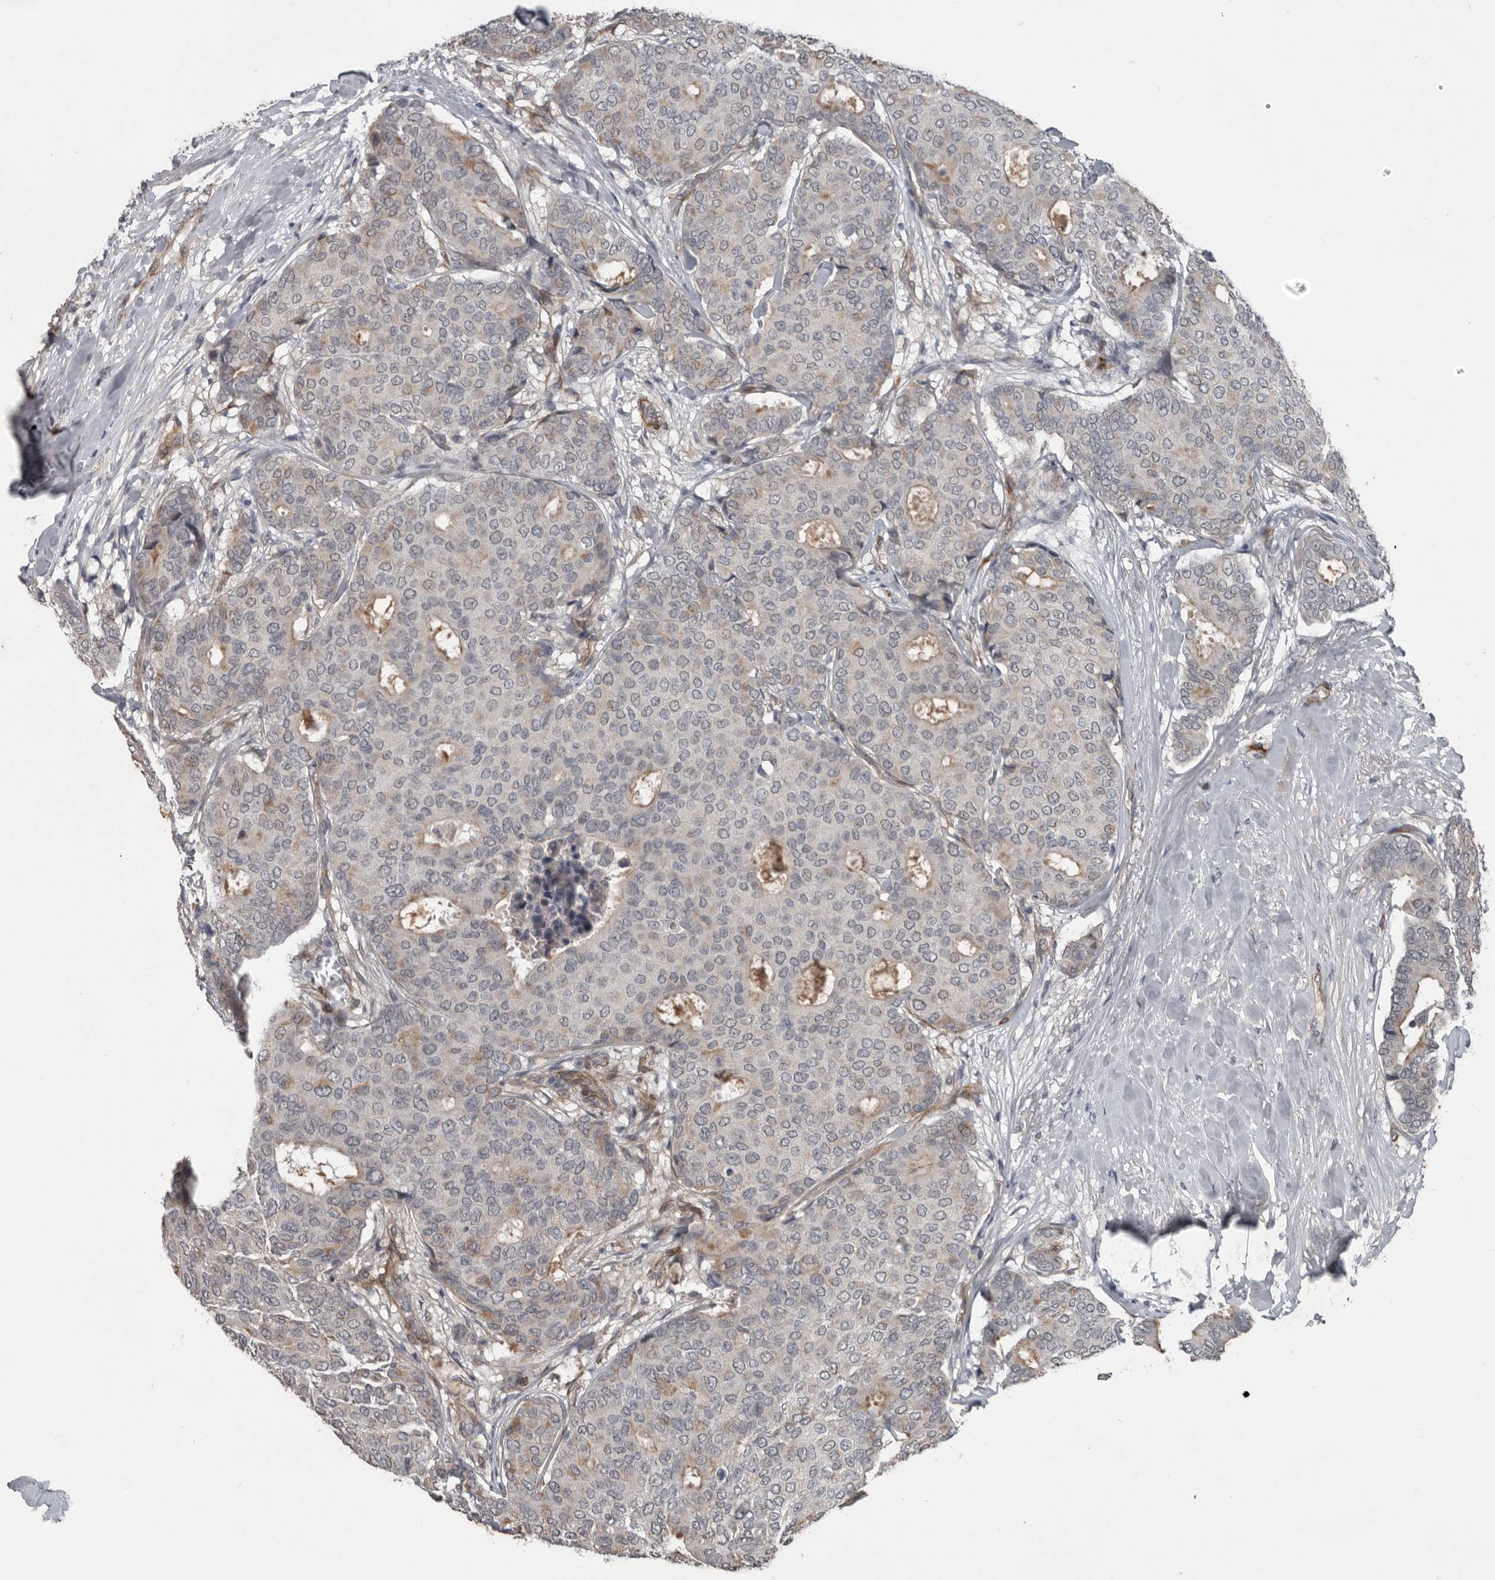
{"staining": {"intensity": "weak", "quantity": "<25%", "location": "cytoplasmic/membranous"}, "tissue": "breast cancer", "cell_type": "Tumor cells", "image_type": "cancer", "snomed": [{"axis": "morphology", "description": "Duct carcinoma"}, {"axis": "topography", "description": "Breast"}], "caption": "Breast invasive ductal carcinoma was stained to show a protein in brown. There is no significant staining in tumor cells.", "gene": "C1orf216", "patient": {"sex": "female", "age": 75}}